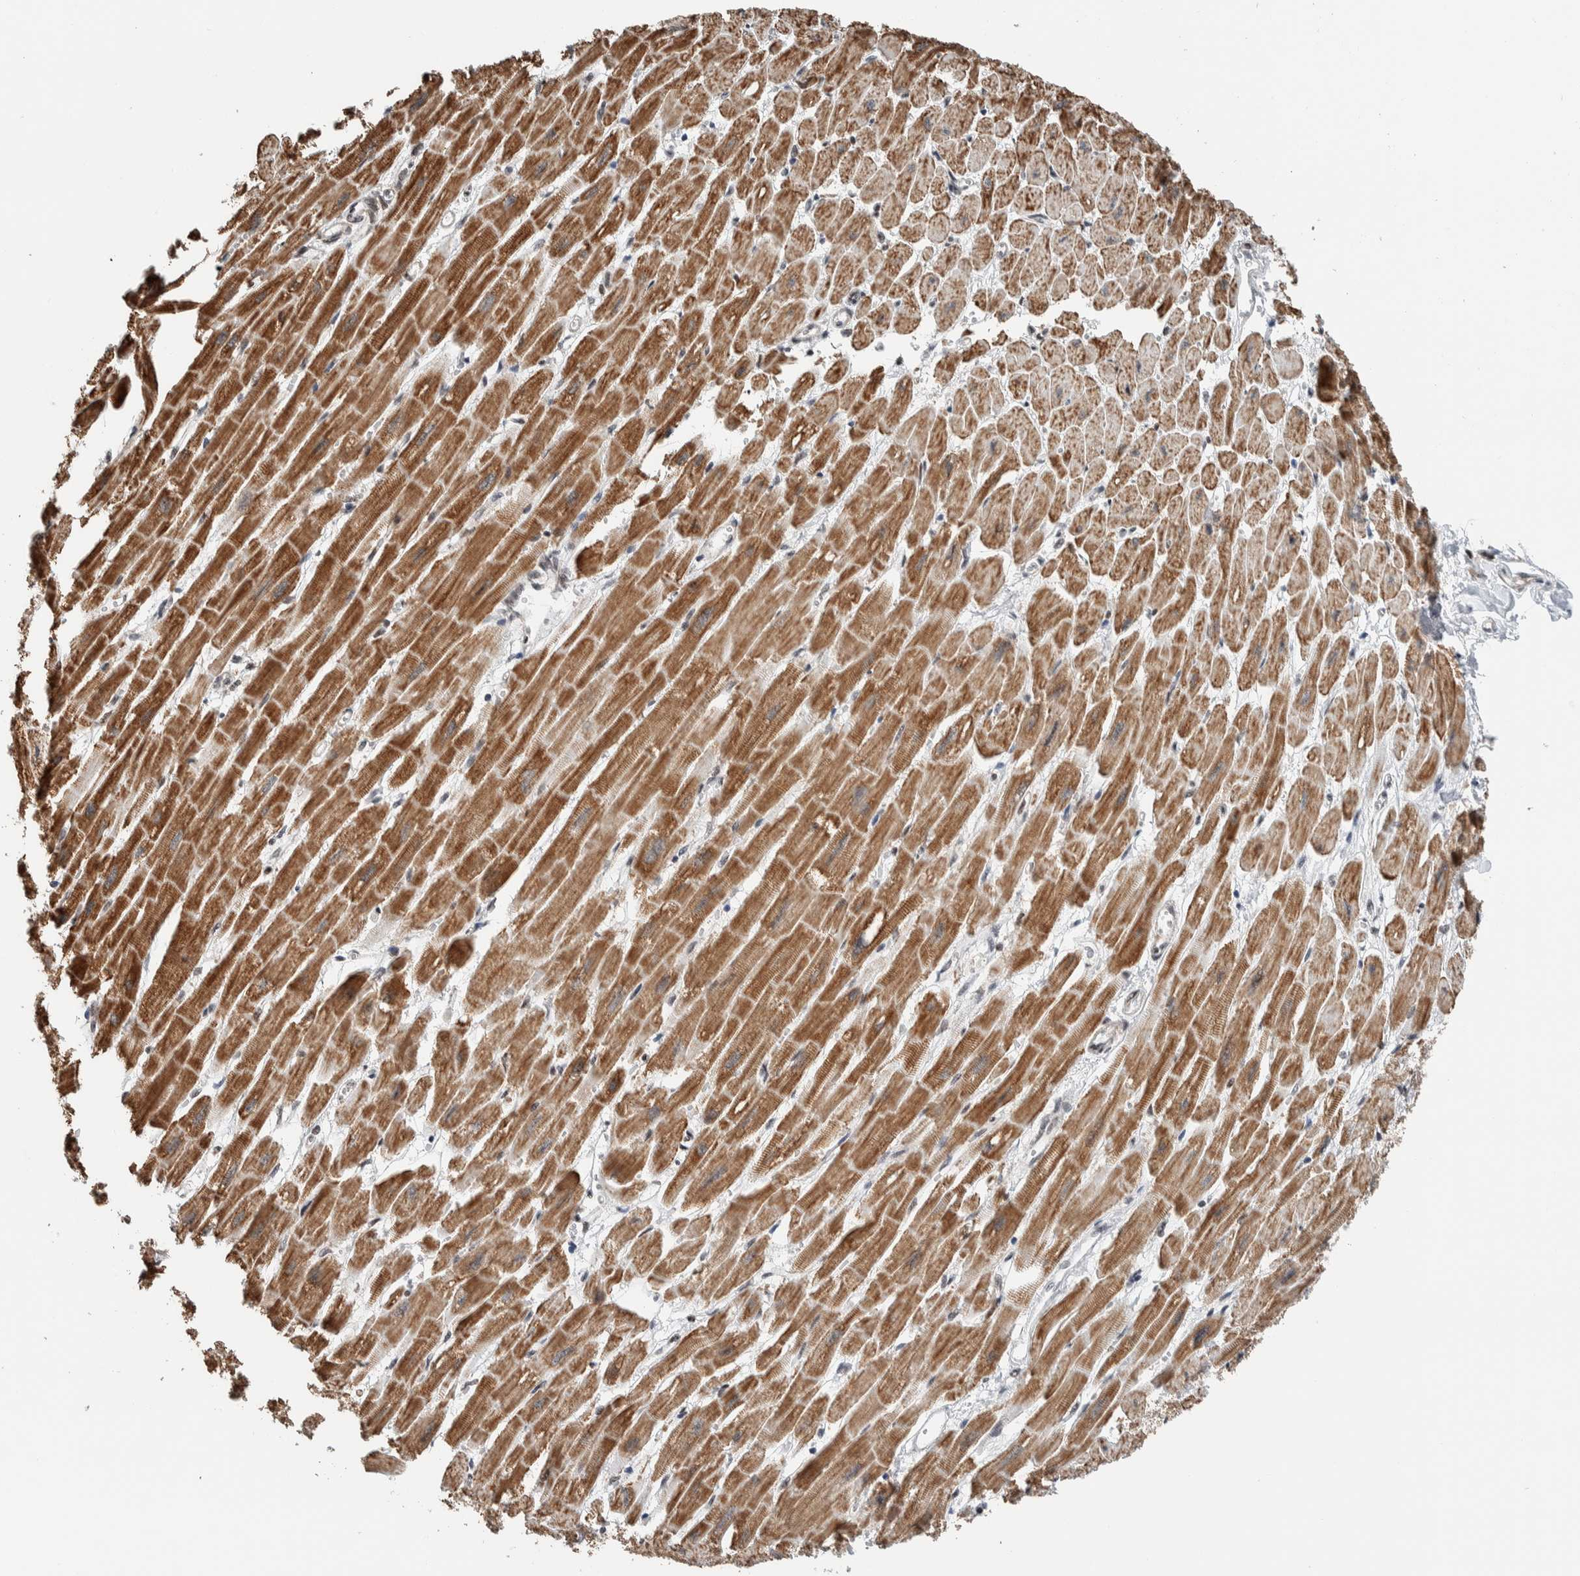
{"staining": {"intensity": "strong", "quantity": ">75%", "location": "cytoplasmic/membranous,nuclear"}, "tissue": "heart muscle", "cell_type": "Cardiomyocytes", "image_type": "normal", "snomed": [{"axis": "morphology", "description": "Normal tissue, NOS"}, {"axis": "topography", "description": "Heart"}], "caption": "Immunohistochemistry staining of unremarkable heart muscle, which exhibits high levels of strong cytoplasmic/membranous,nuclear positivity in about >75% of cardiomyocytes indicating strong cytoplasmic/membranous,nuclear protein staining. The staining was performed using DAB (3,3'-diaminobenzidine) (brown) for protein detection and nuclei were counterstained in hematoxylin (blue).", "gene": "NPLOC4", "patient": {"sex": "male", "age": 49}}